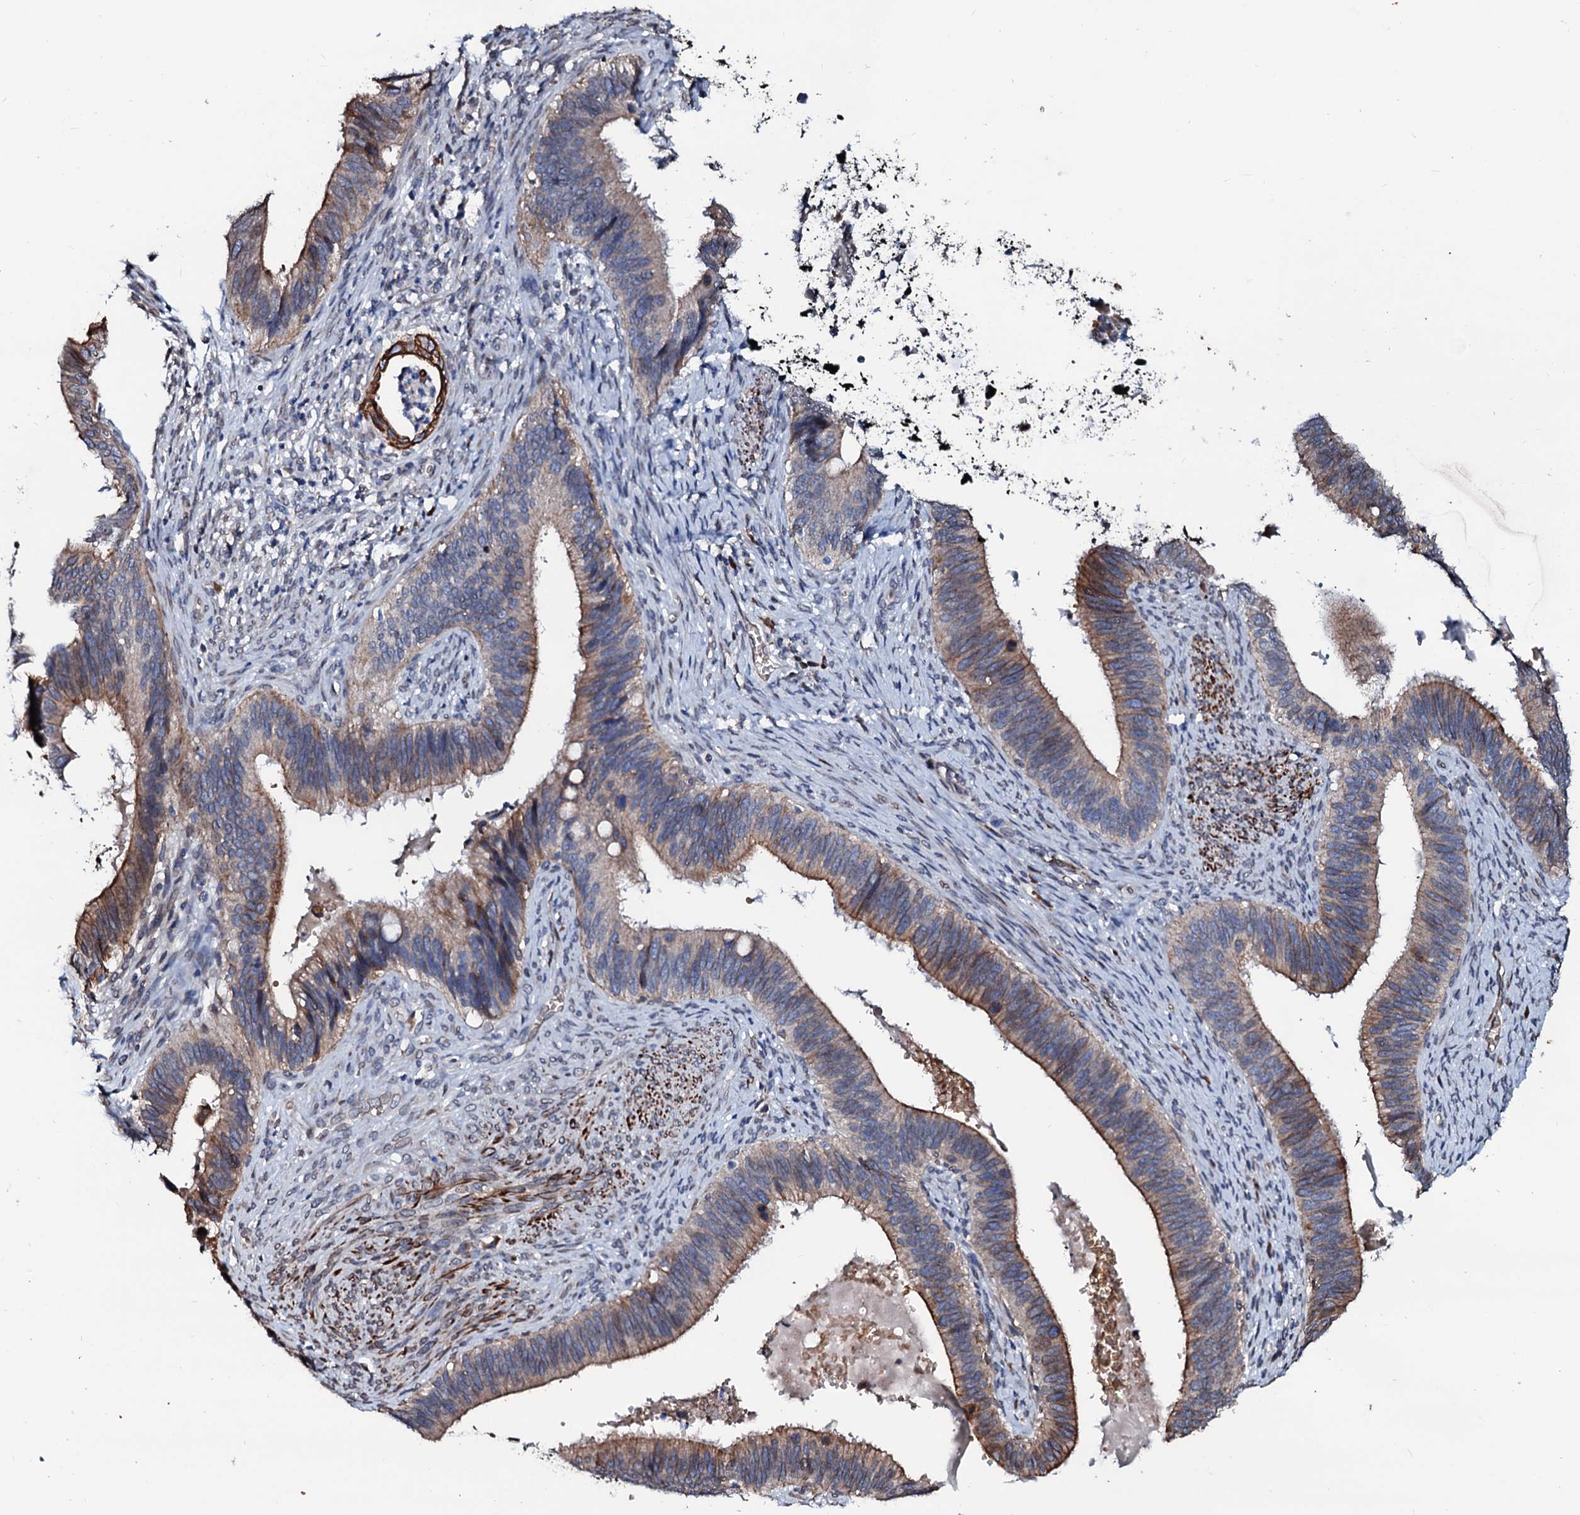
{"staining": {"intensity": "moderate", "quantity": "25%-75%", "location": "cytoplasmic/membranous"}, "tissue": "cervical cancer", "cell_type": "Tumor cells", "image_type": "cancer", "snomed": [{"axis": "morphology", "description": "Adenocarcinoma, NOS"}, {"axis": "topography", "description": "Cervix"}], "caption": "A histopathology image of cervical cancer stained for a protein exhibits moderate cytoplasmic/membranous brown staining in tumor cells.", "gene": "NRP2", "patient": {"sex": "female", "age": 42}}